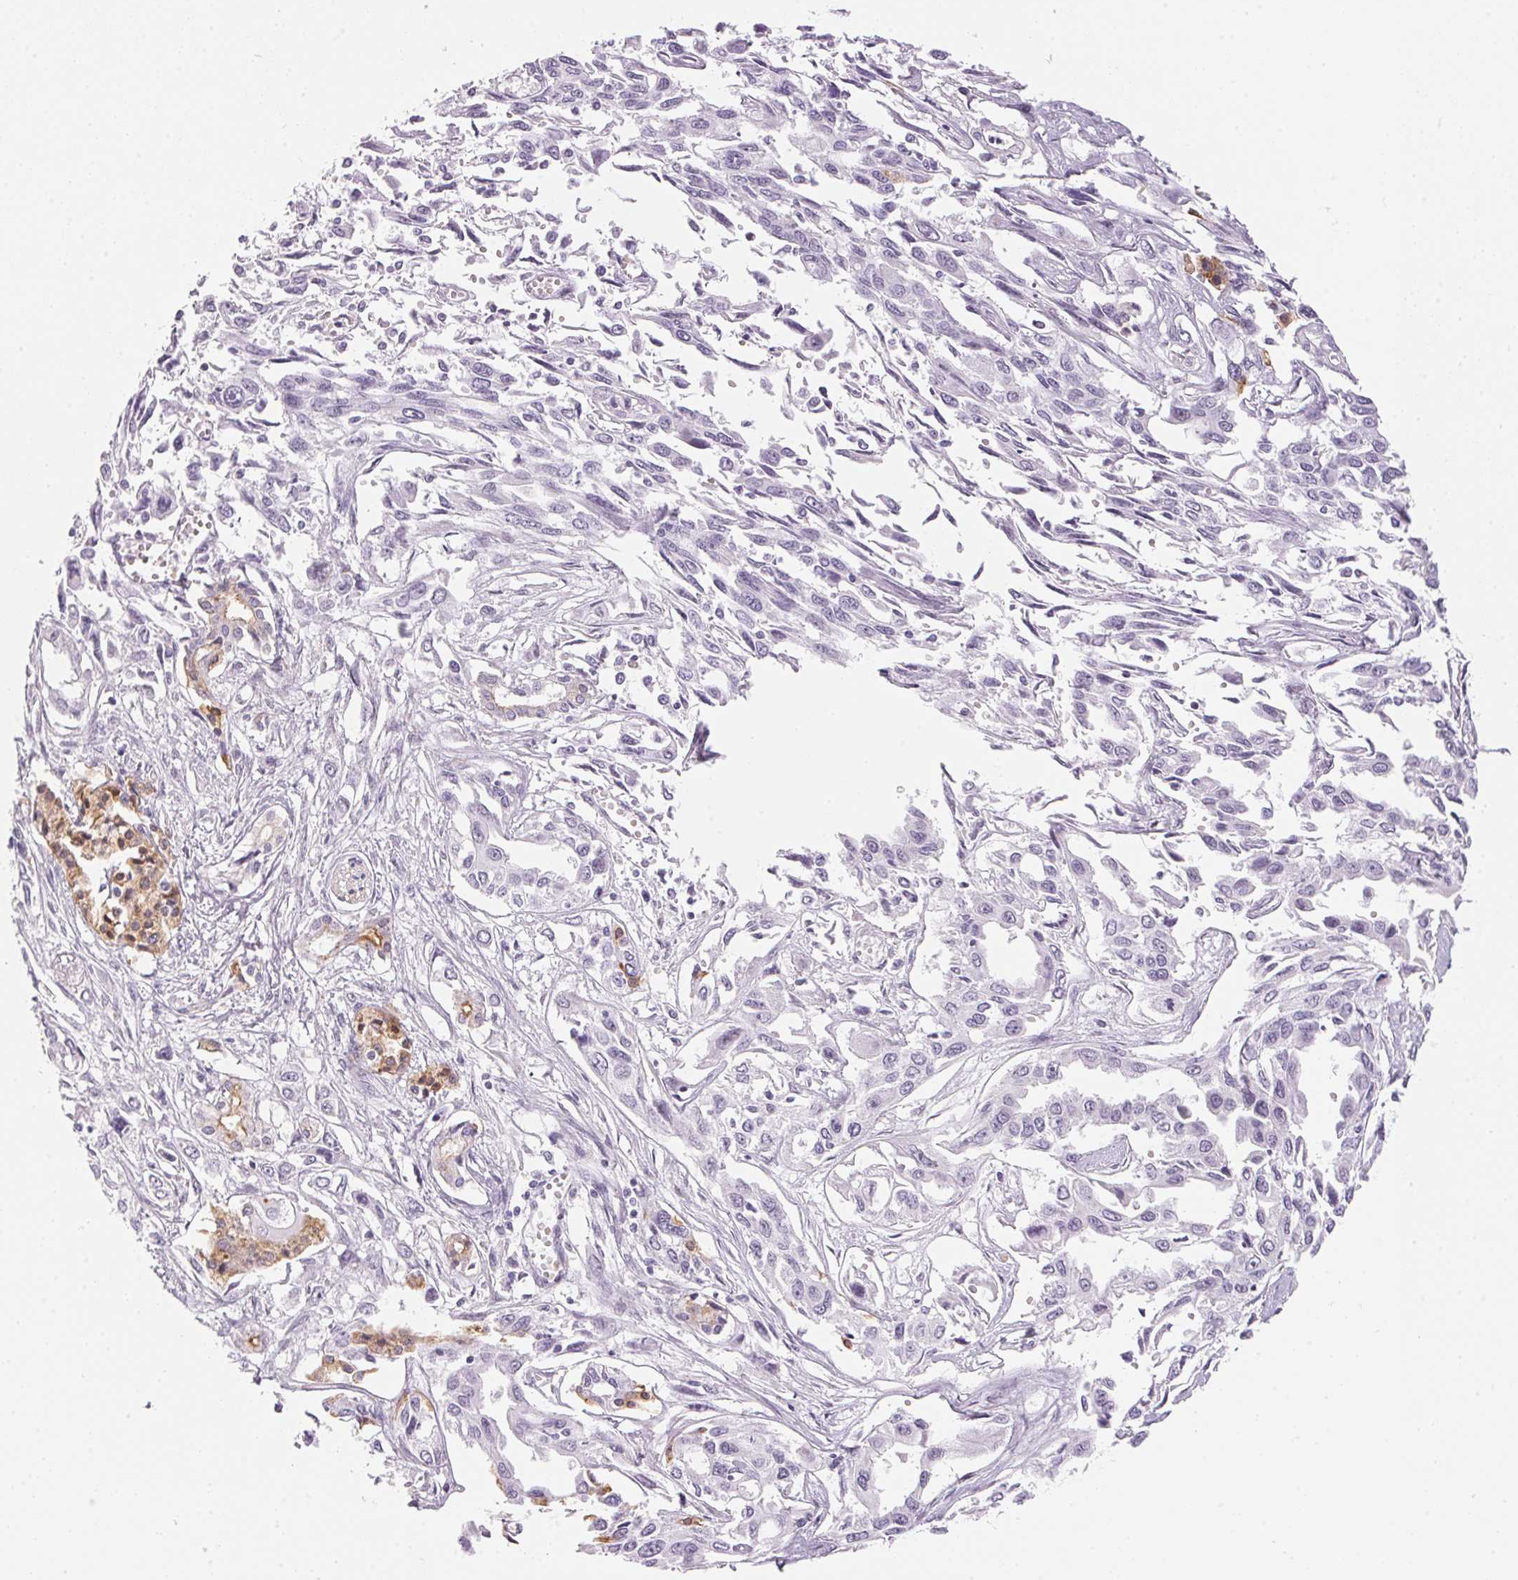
{"staining": {"intensity": "negative", "quantity": "none", "location": "none"}, "tissue": "pancreatic cancer", "cell_type": "Tumor cells", "image_type": "cancer", "snomed": [{"axis": "morphology", "description": "Adenocarcinoma, NOS"}, {"axis": "topography", "description": "Pancreas"}], "caption": "Tumor cells are negative for brown protein staining in pancreatic cancer.", "gene": "CADPS", "patient": {"sex": "female", "age": 55}}